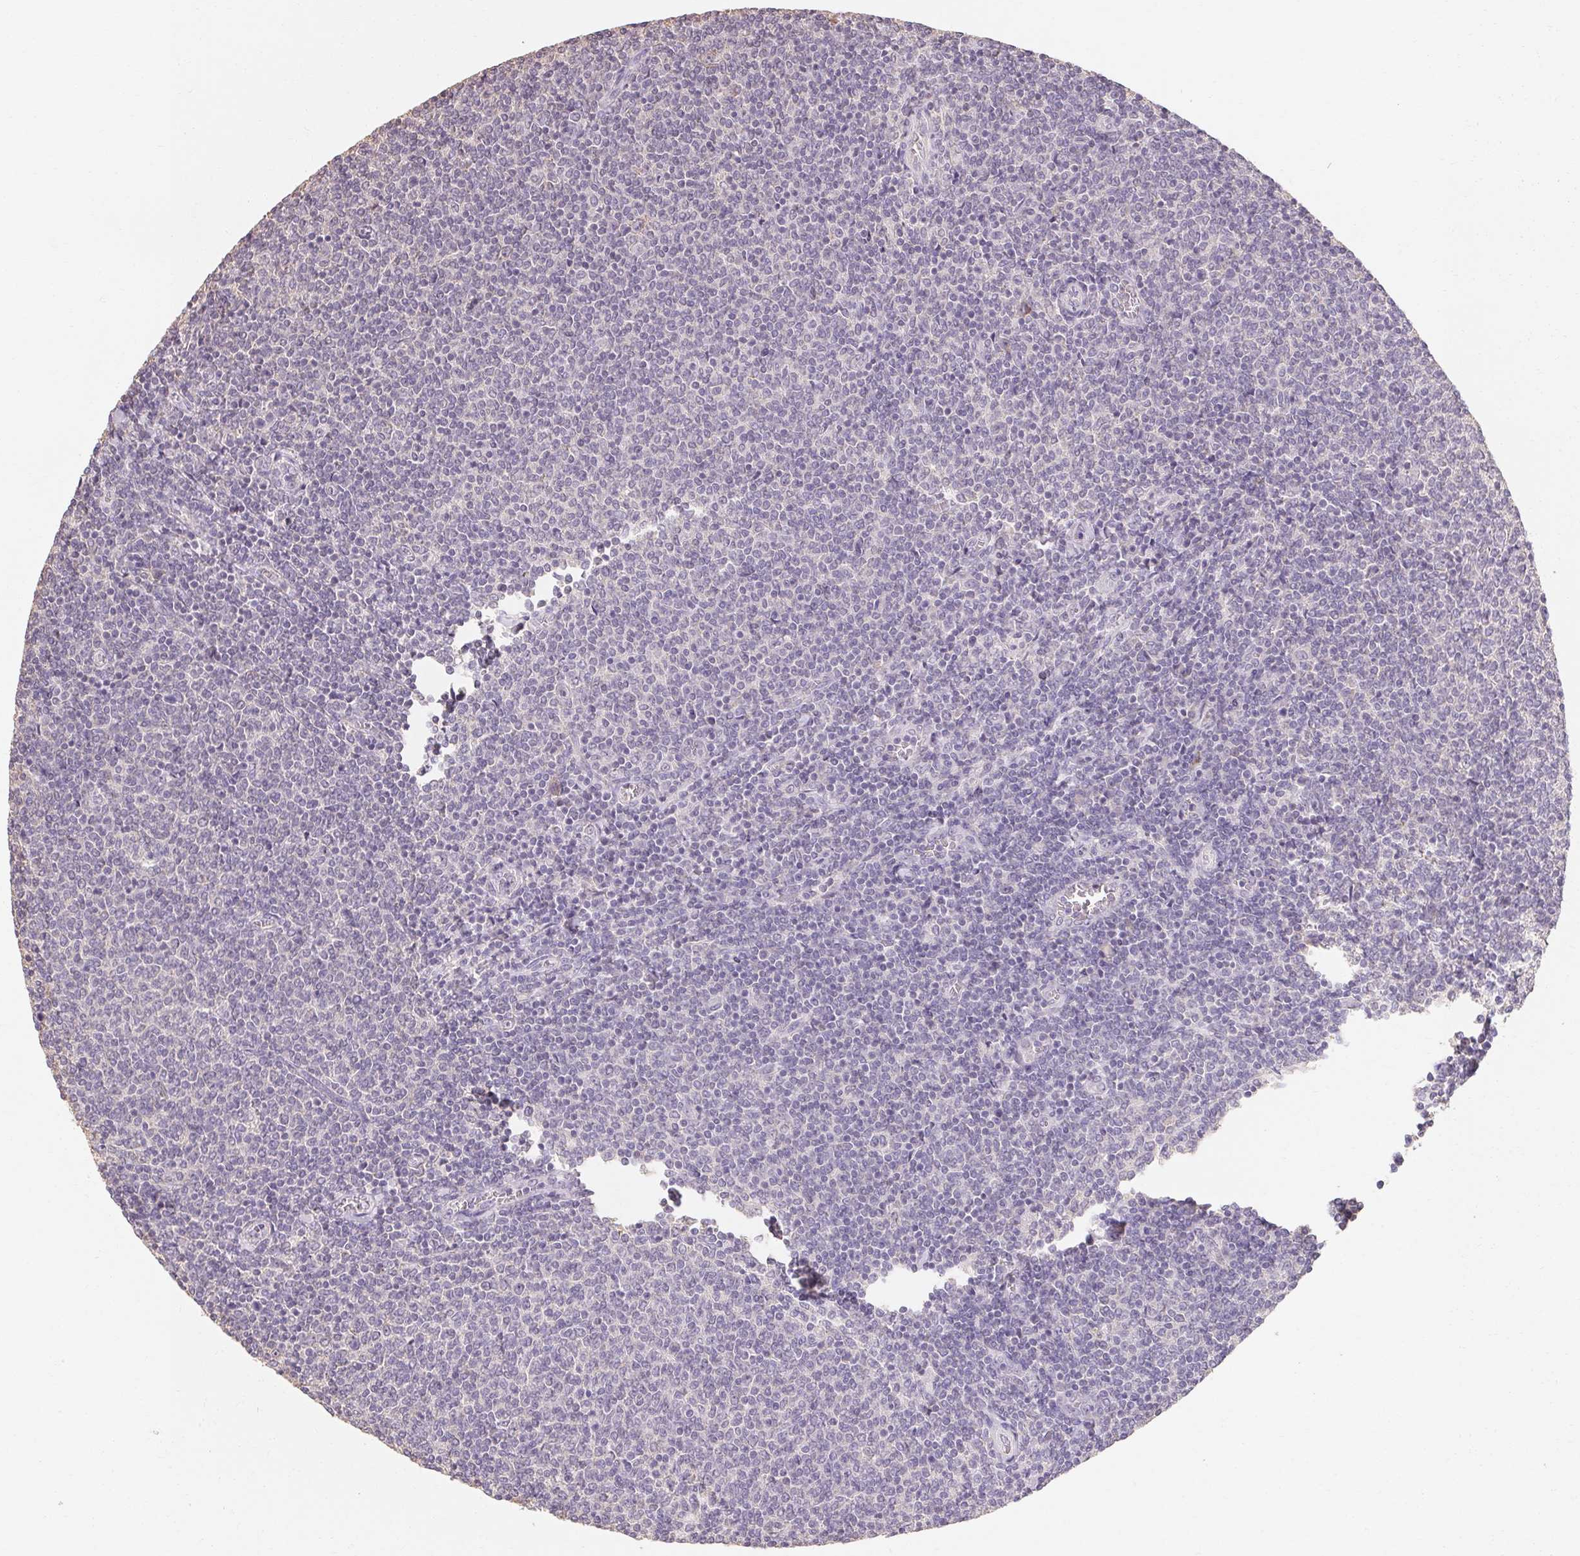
{"staining": {"intensity": "negative", "quantity": "none", "location": "none"}, "tissue": "lymphoma", "cell_type": "Tumor cells", "image_type": "cancer", "snomed": [{"axis": "morphology", "description": "Malignant lymphoma, non-Hodgkin's type, Low grade"}, {"axis": "topography", "description": "Lymph node"}], "caption": "Malignant lymphoma, non-Hodgkin's type (low-grade) stained for a protein using IHC displays no staining tumor cells.", "gene": "MAP7D2", "patient": {"sex": "male", "age": 52}}